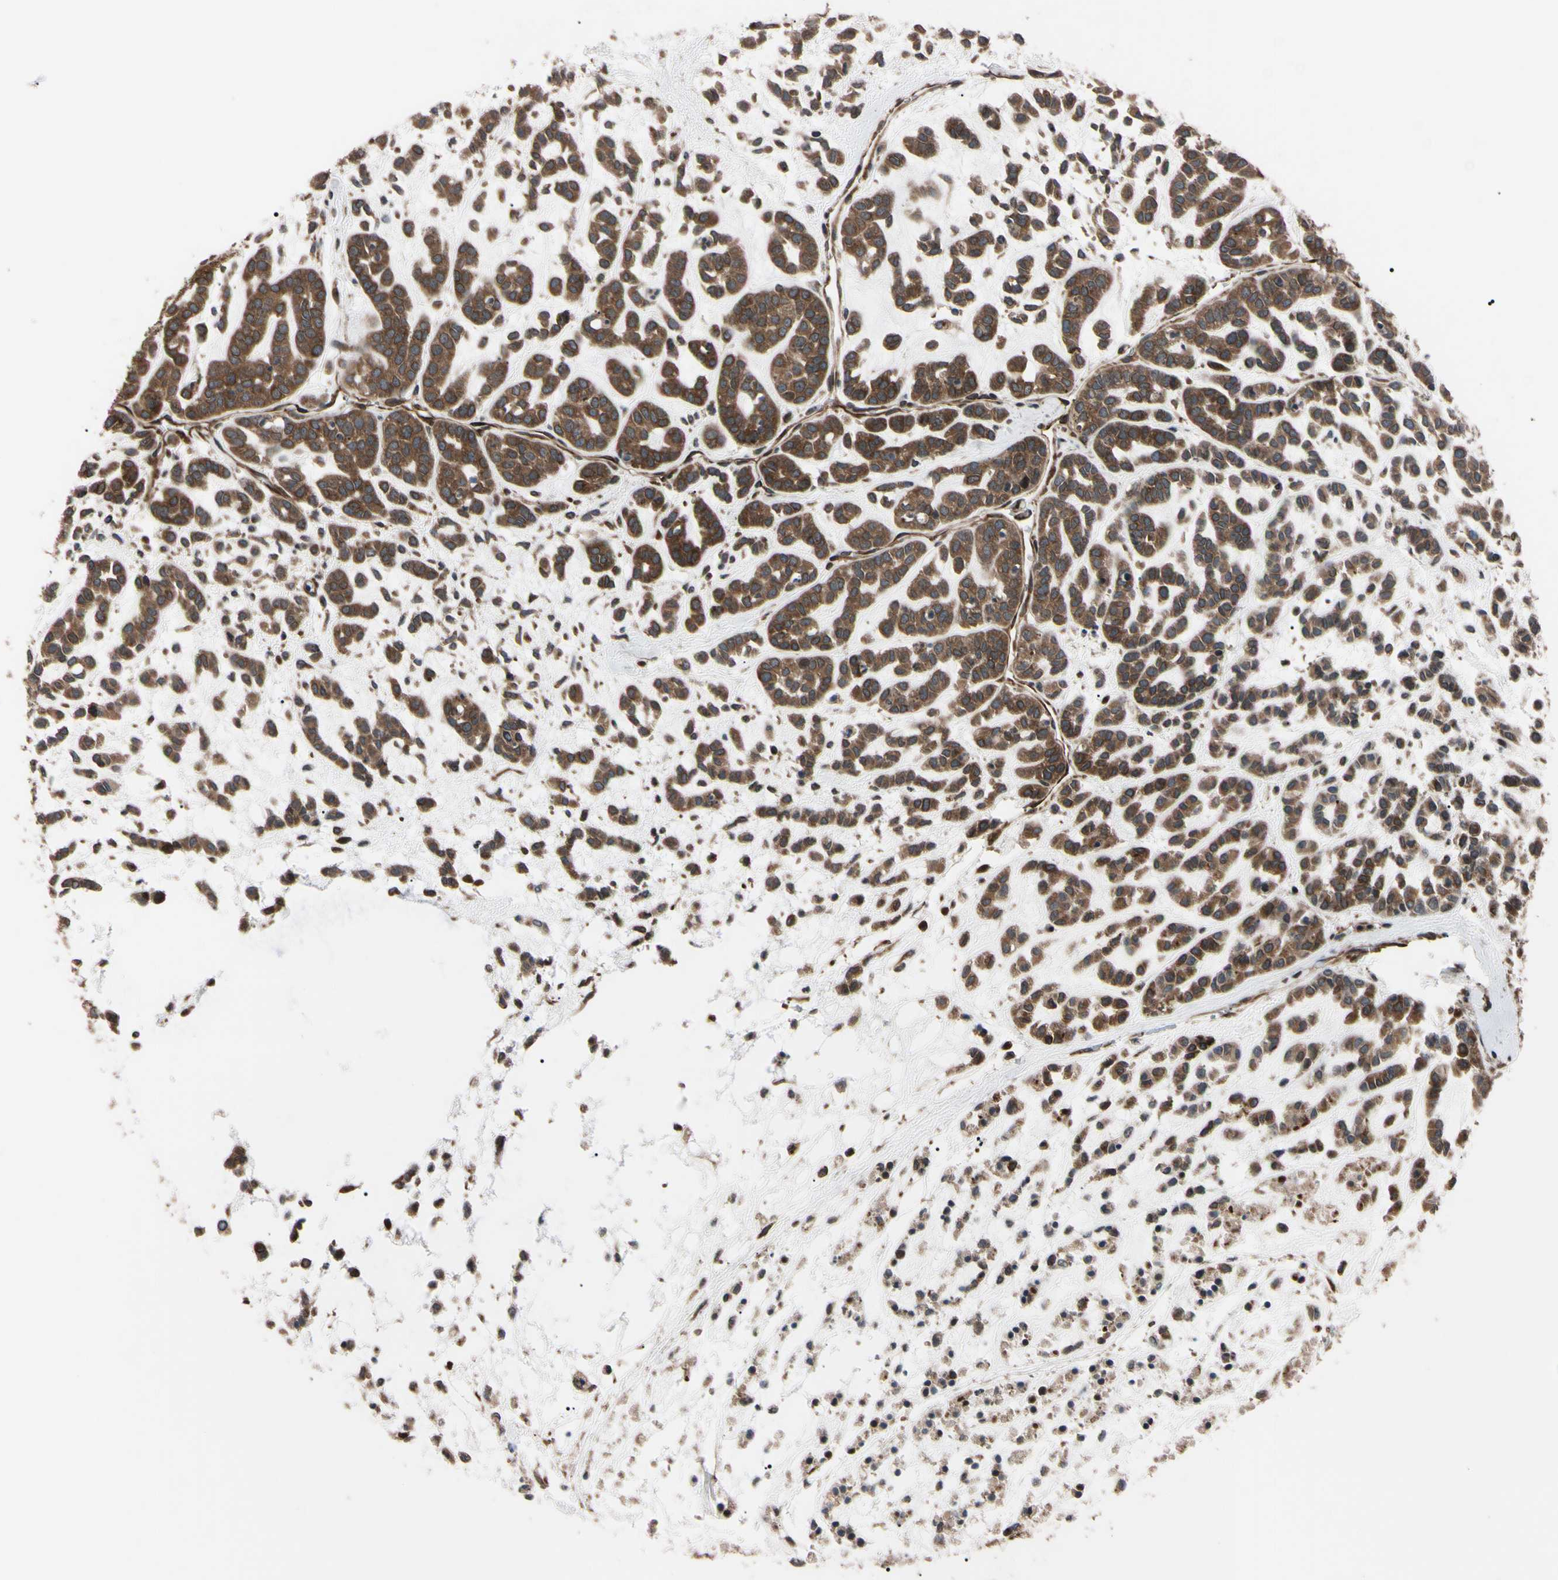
{"staining": {"intensity": "strong", "quantity": ">75%", "location": "cytoplasmic/membranous"}, "tissue": "head and neck cancer", "cell_type": "Tumor cells", "image_type": "cancer", "snomed": [{"axis": "morphology", "description": "Adenocarcinoma, NOS"}, {"axis": "morphology", "description": "Adenoma, NOS"}, {"axis": "topography", "description": "Head-Neck"}], "caption": "The image shows a brown stain indicating the presence of a protein in the cytoplasmic/membranous of tumor cells in adenoma (head and neck).", "gene": "GUCY1B1", "patient": {"sex": "female", "age": 55}}